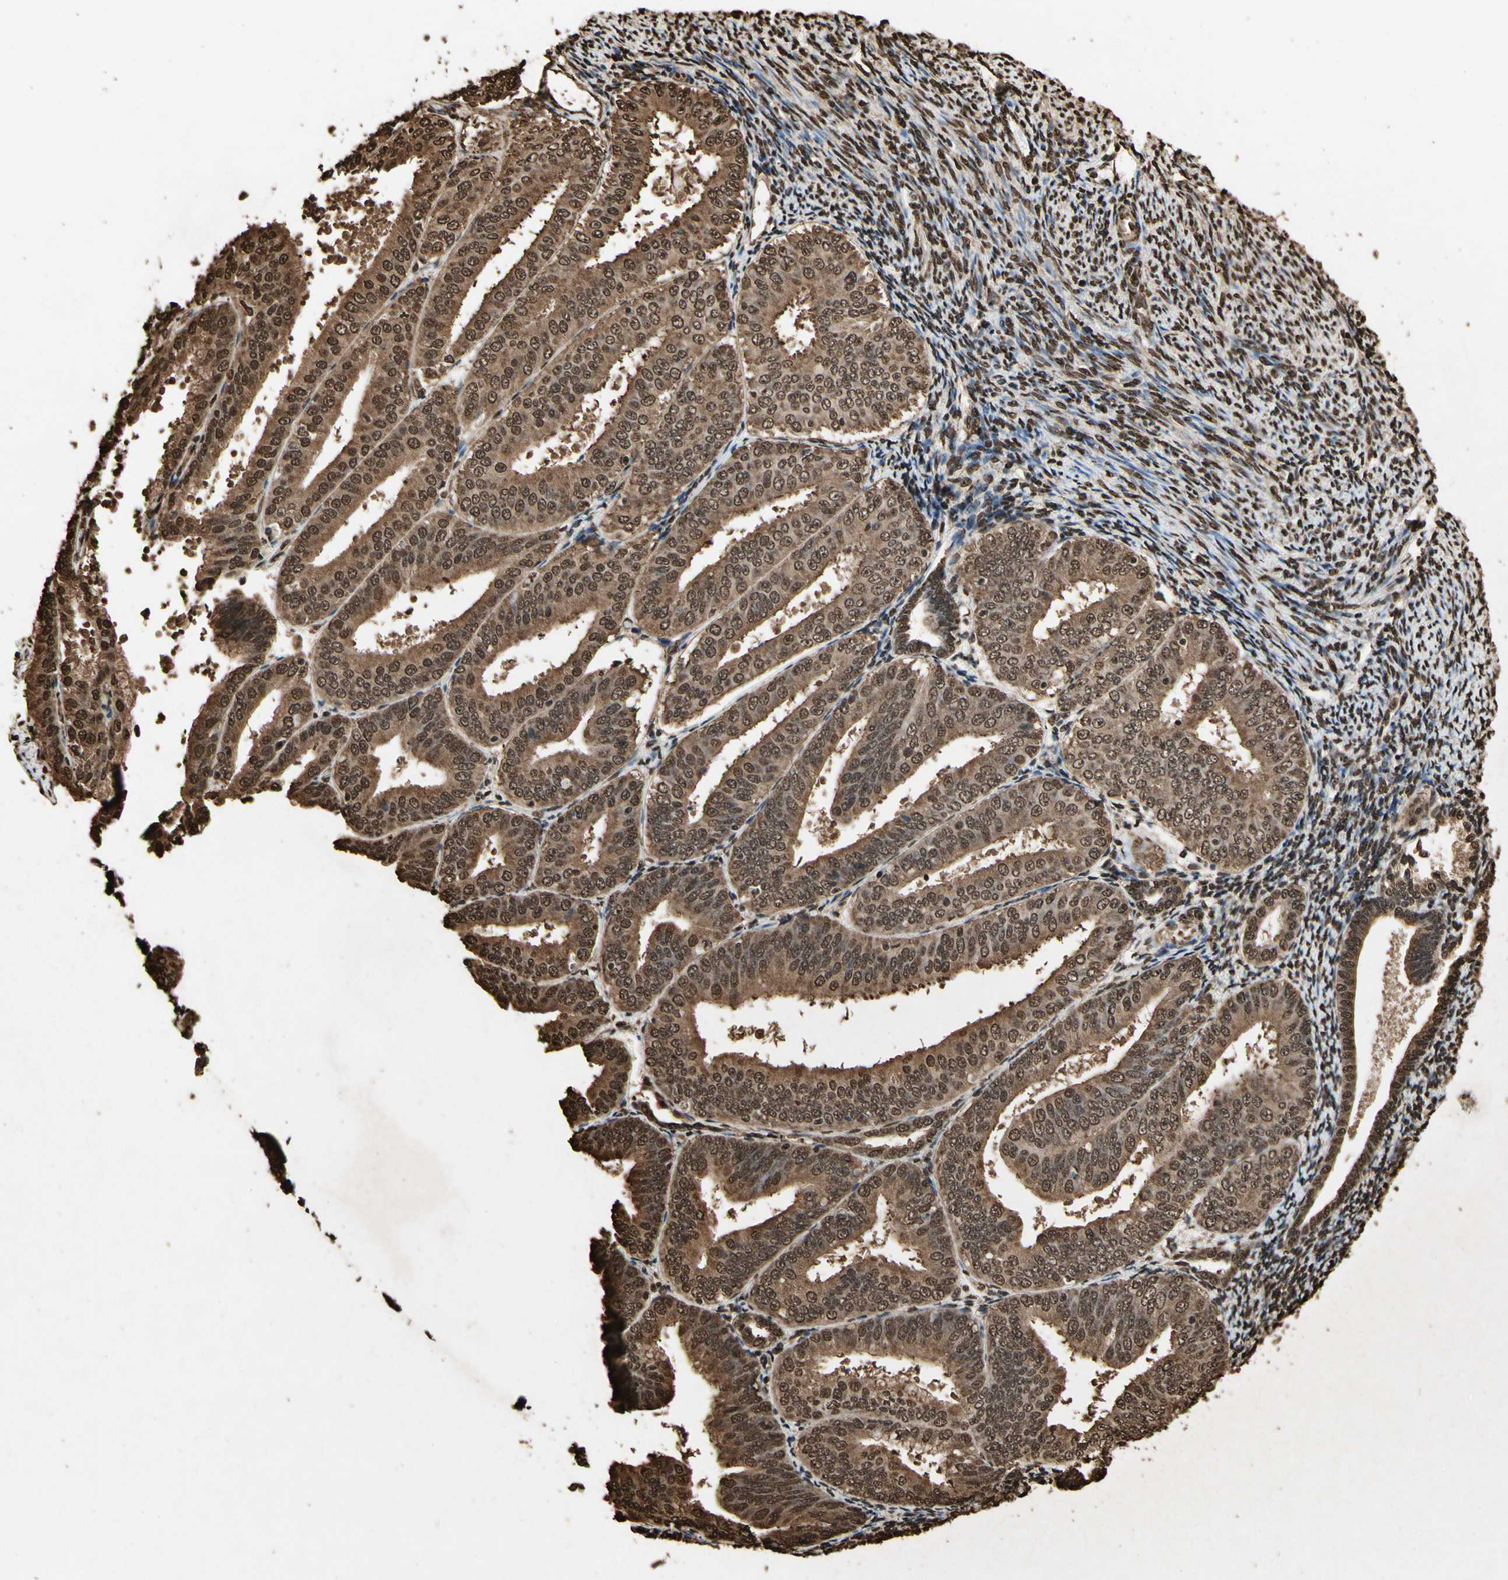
{"staining": {"intensity": "moderate", "quantity": ">75%", "location": "cytoplasmic/membranous,nuclear"}, "tissue": "endometrial cancer", "cell_type": "Tumor cells", "image_type": "cancer", "snomed": [{"axis": "morphology", "description": "Adenocarcinoma, NOS"}, {"axis": "topography", "description": "Endometrium"}], "caption": "The image shows staining of endometrial cancer (adenocarcinoma), revealing moderate cytoplasmic/membranous and nuclear protein staining (brown color) within tumor cells. (IHC, brightfield microscopy, high magnification).", "gene": "HNRNPK", "patient": {"sex": "female", "age": 63}}